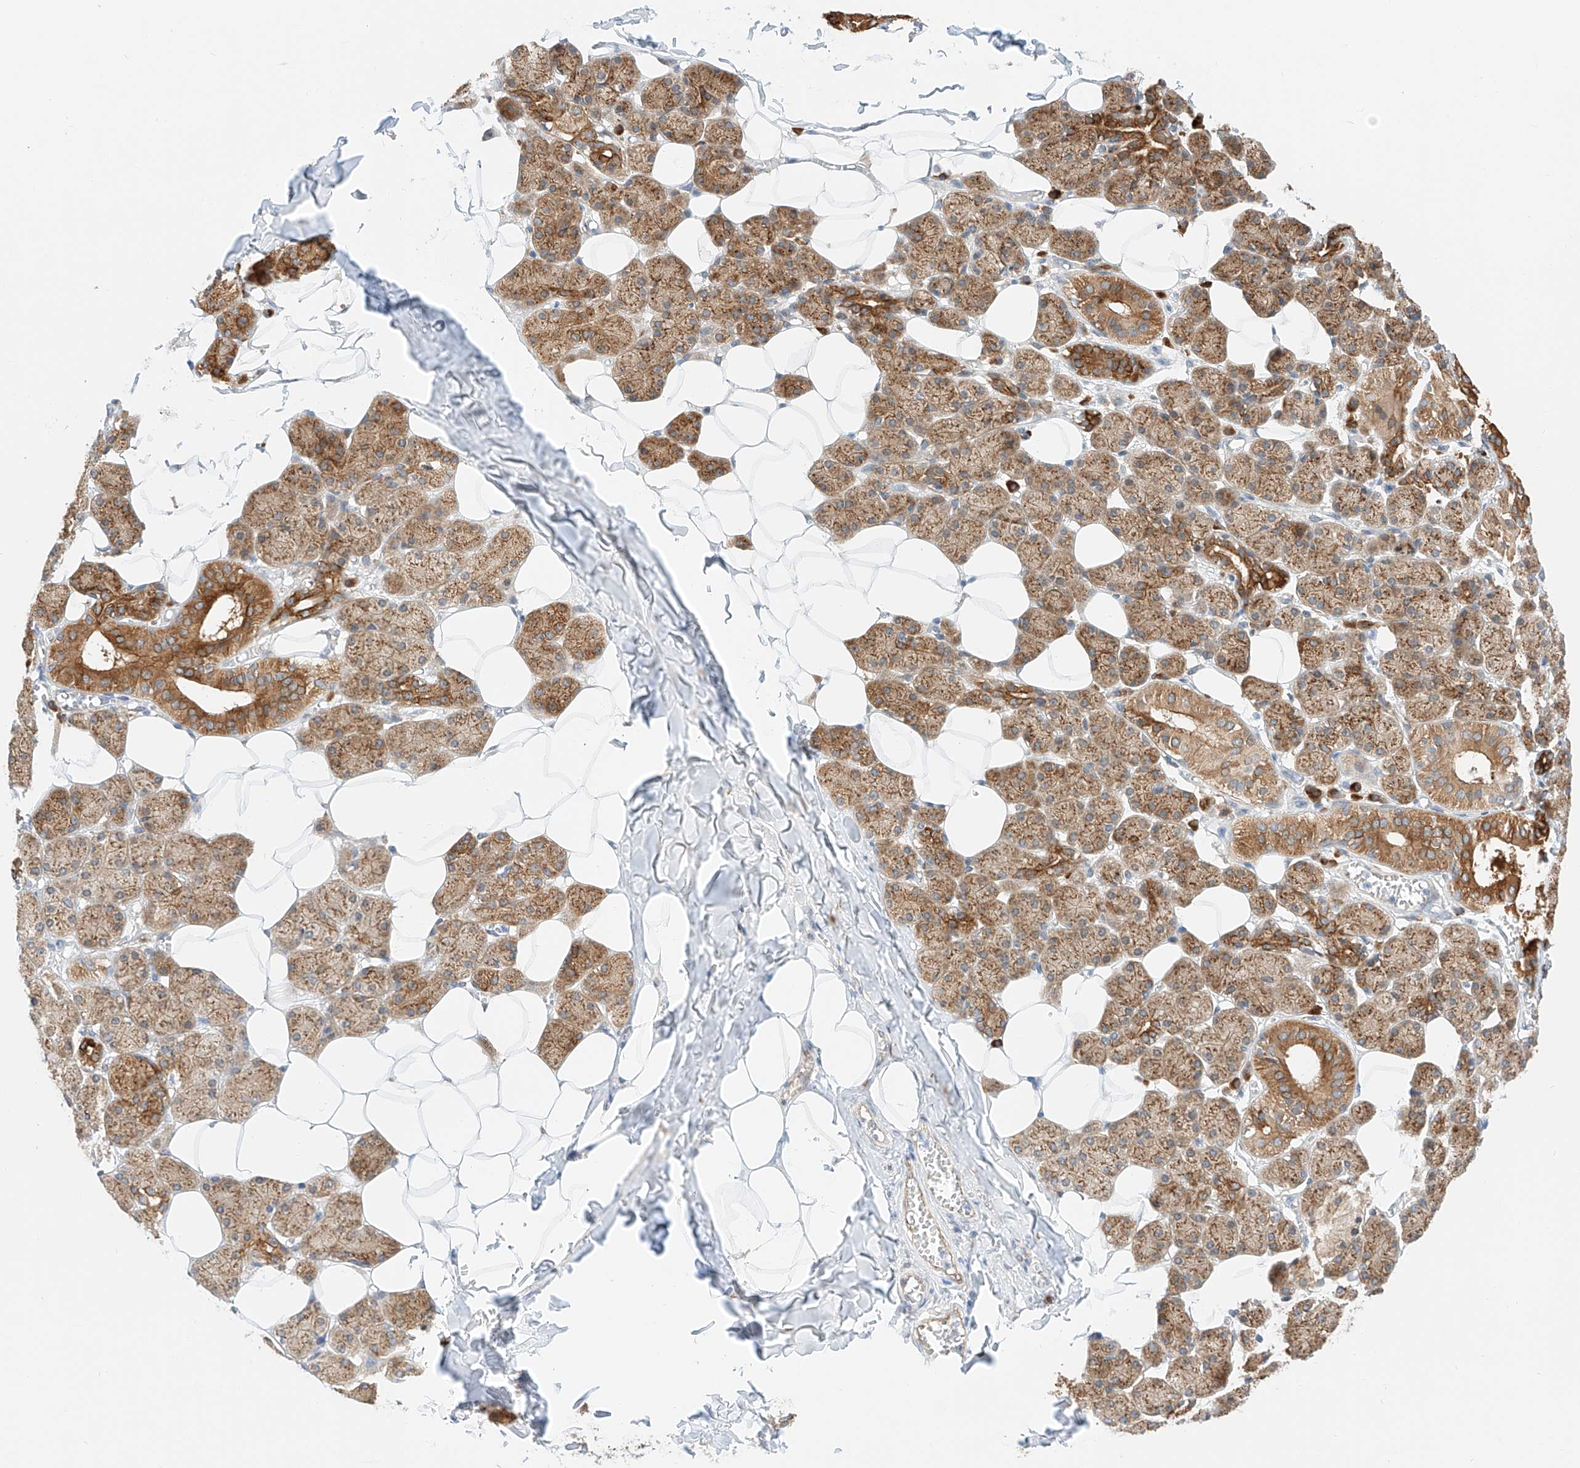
{"staining": {"intensity": "strong", "quantity": ">75%", "location": "cytoplasmic/membranous"}, "tissue": "salivary gland", "cell_type": "Glandular cells", "image_type": "normal", "snomed": [{"axis": "morphology", "description": "Normal tissue, NOS"}, {"axis": "topography", "description": "Salivary gland"}], "caption": "Glandular cells demonstrate high levels of strong cytoplasmic/membranous staining in about >75% of cells in unremarkable salivary gland.", "gene": "CARMIL1", "patient": {"sex": "female", "age": 33}}